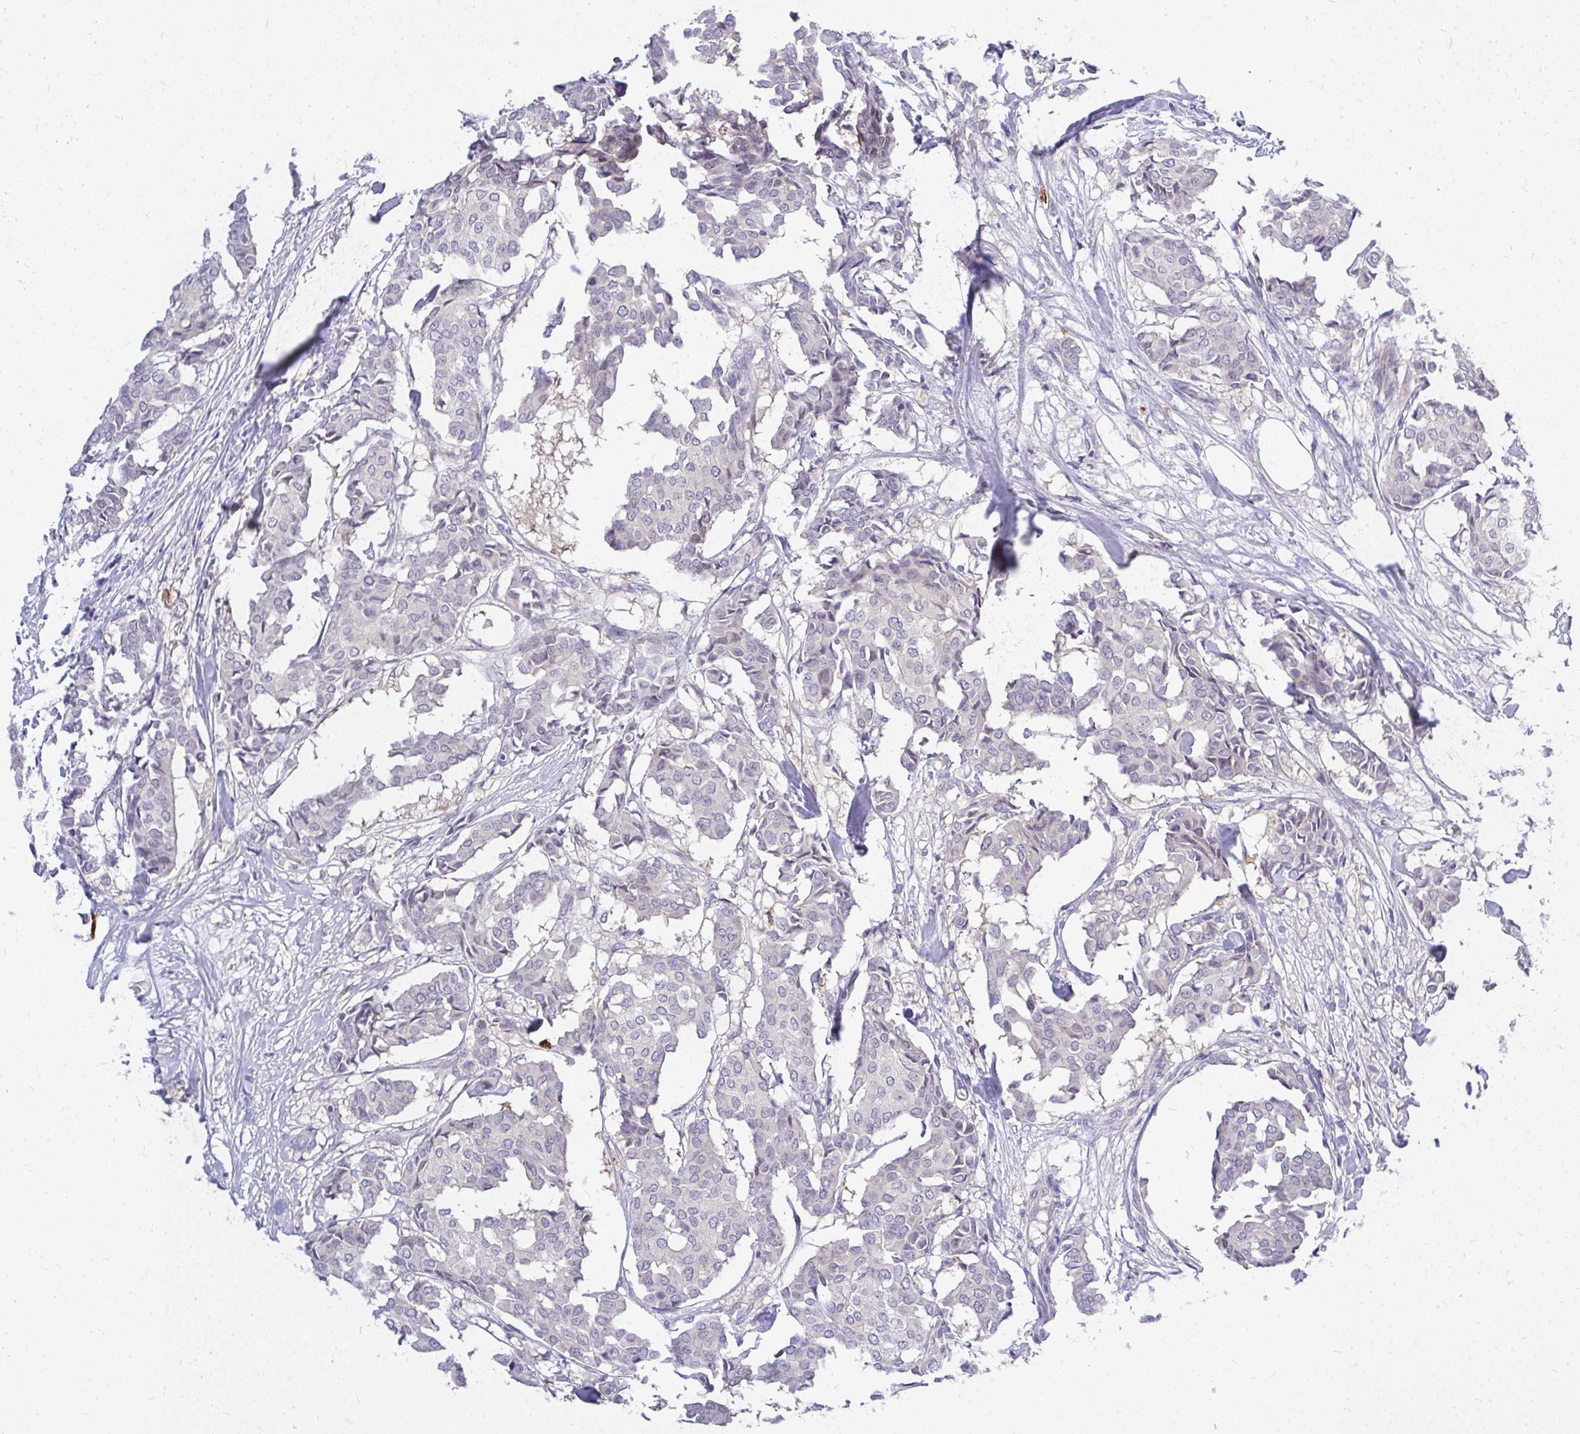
{"staining": {"intensity": "negative", "quantity": "none", "location": "none"}, "tissue": "breast cancer", "cell_type": "Tumor cells", "image_type": "cancer", "snomed": [{"axis": "morphology", "description": "Duct carcinoma"}, {"axis": "topography", "description": "Breast"}], "caption": "Human breast cancer (infiltrating ductal carcinoma) stained for a protein using IHC demonstrates no staining in tumor cells.", "gene": "MAP1LC3A", "patient": {"sex": "female", "age": 75}}